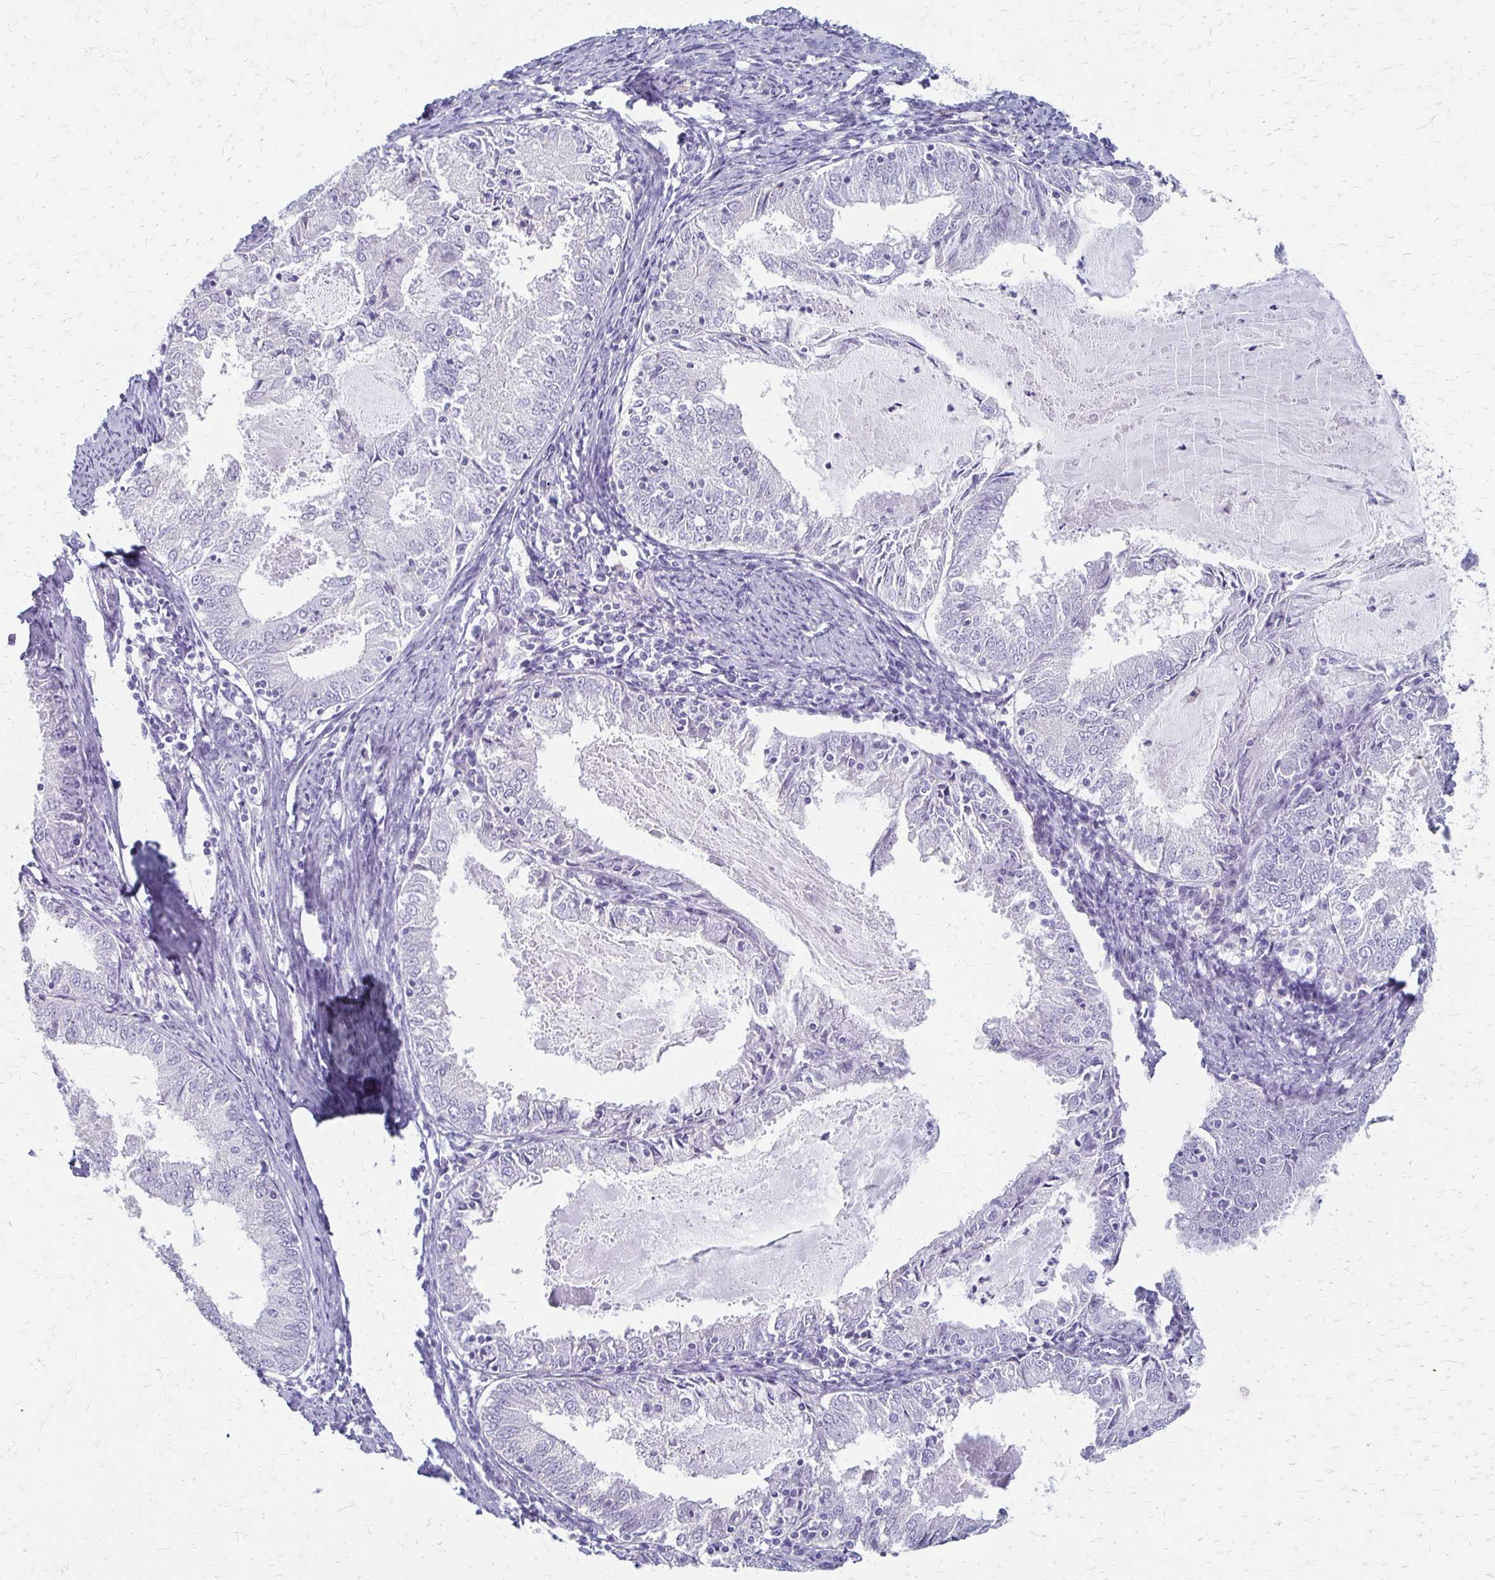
{"staining": {"intensity": "negative", "quantity": "none", "location": "none"}, "tissue": "endometrial cancer", "cell_type": "Tumor cells", "image_type": "cancer", "snomed": [{"axis": "morphology", "description": "Adenocarcinoma, NOS"}, {"axis": "topography", "description": "Endometrium"}], "caption": "This is an immunohistochemistry photomicrograph of human endometrial cancer (adenocarcinoma). There is no expression in tumor cells.", "gene": "IVL", "patient": {"sex": "female", "age": 57}}